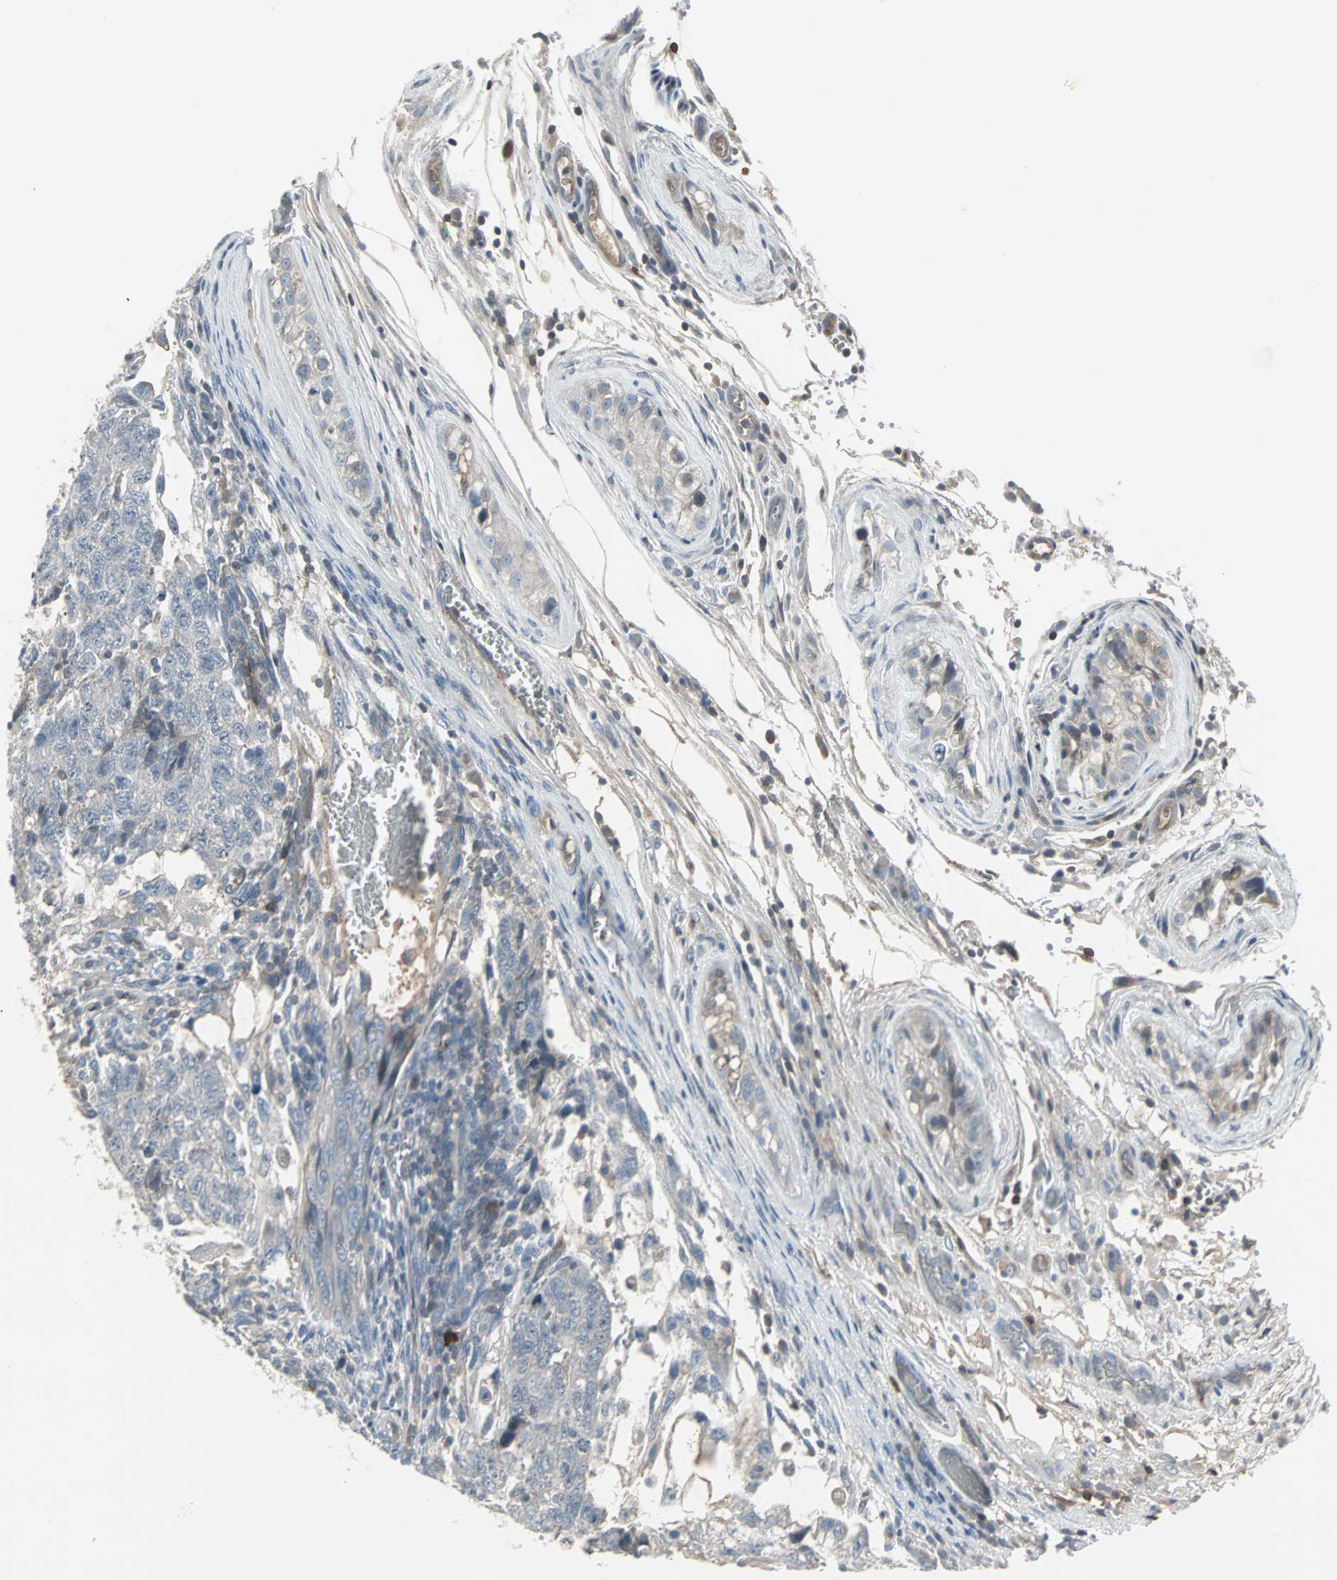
{"staining": {"intensity": "negative", "quantity": "none", "location": "none"}, "tissue": "testis cancer", "cell_type": "Tumor cells", "image_type": "cancer", "snomed": [{"axis": "morphology", "description": "Normal tissue, NOS"}, {"axis": "morphology", "description": "Carcinoma, Embryonal, NOS"}, {"axis": "topography", "description": "Testis"}], "caption": "An IHC image of testis embryonal carcinoma is shown. There is no staining in tumor cells of testis embryonal carcinoma.", "gene": "ZSCAN32", "patient": {"sex": "male", "age": 36}}